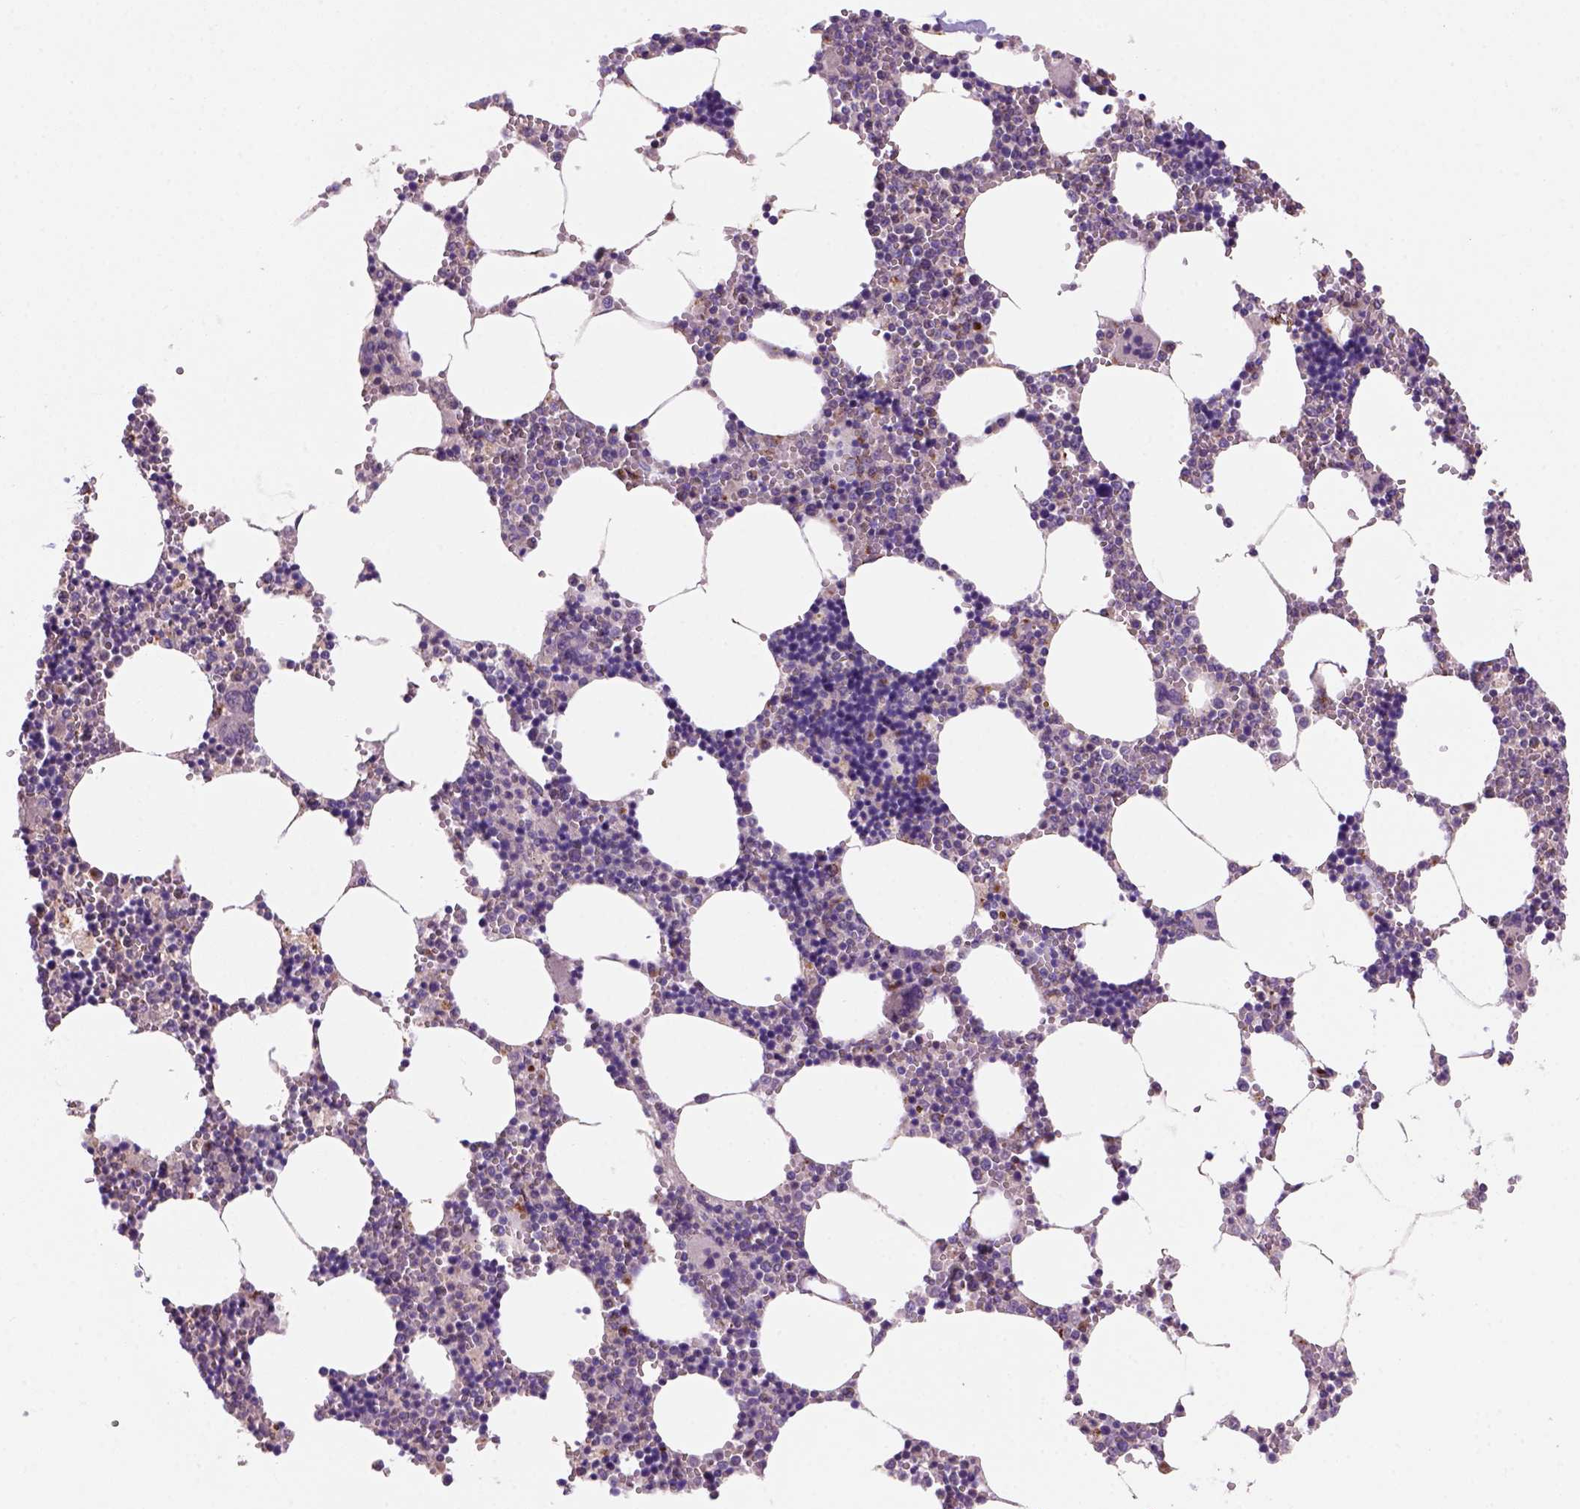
{"staining": {"intensity": "moderate", "quantity": "<25%", "location": "cytoplasmic/membranous"}, "tissue": "bone marrow", "cell_type": "Hematopoietic cells", "image_type": "normal", "snomed": [{"axis": "morphology", "description": "Normal tissue, NOS"}, {"axis": "topography", "description": "Bone marrow"}], "caption": "Immunohistochemistry (IHC) photomicrograph of unremarkable bone marrow: bone marrow stained using immunohistochemistry exhibits low levels of moderate protein expression localized specifically in the cytoplasmic/membranous of hematopoietic cells, appearing as a cytoplasmic/membranous brown color.", "gene": "WARS2", "patient": {"sex": "male", "age": 54}}